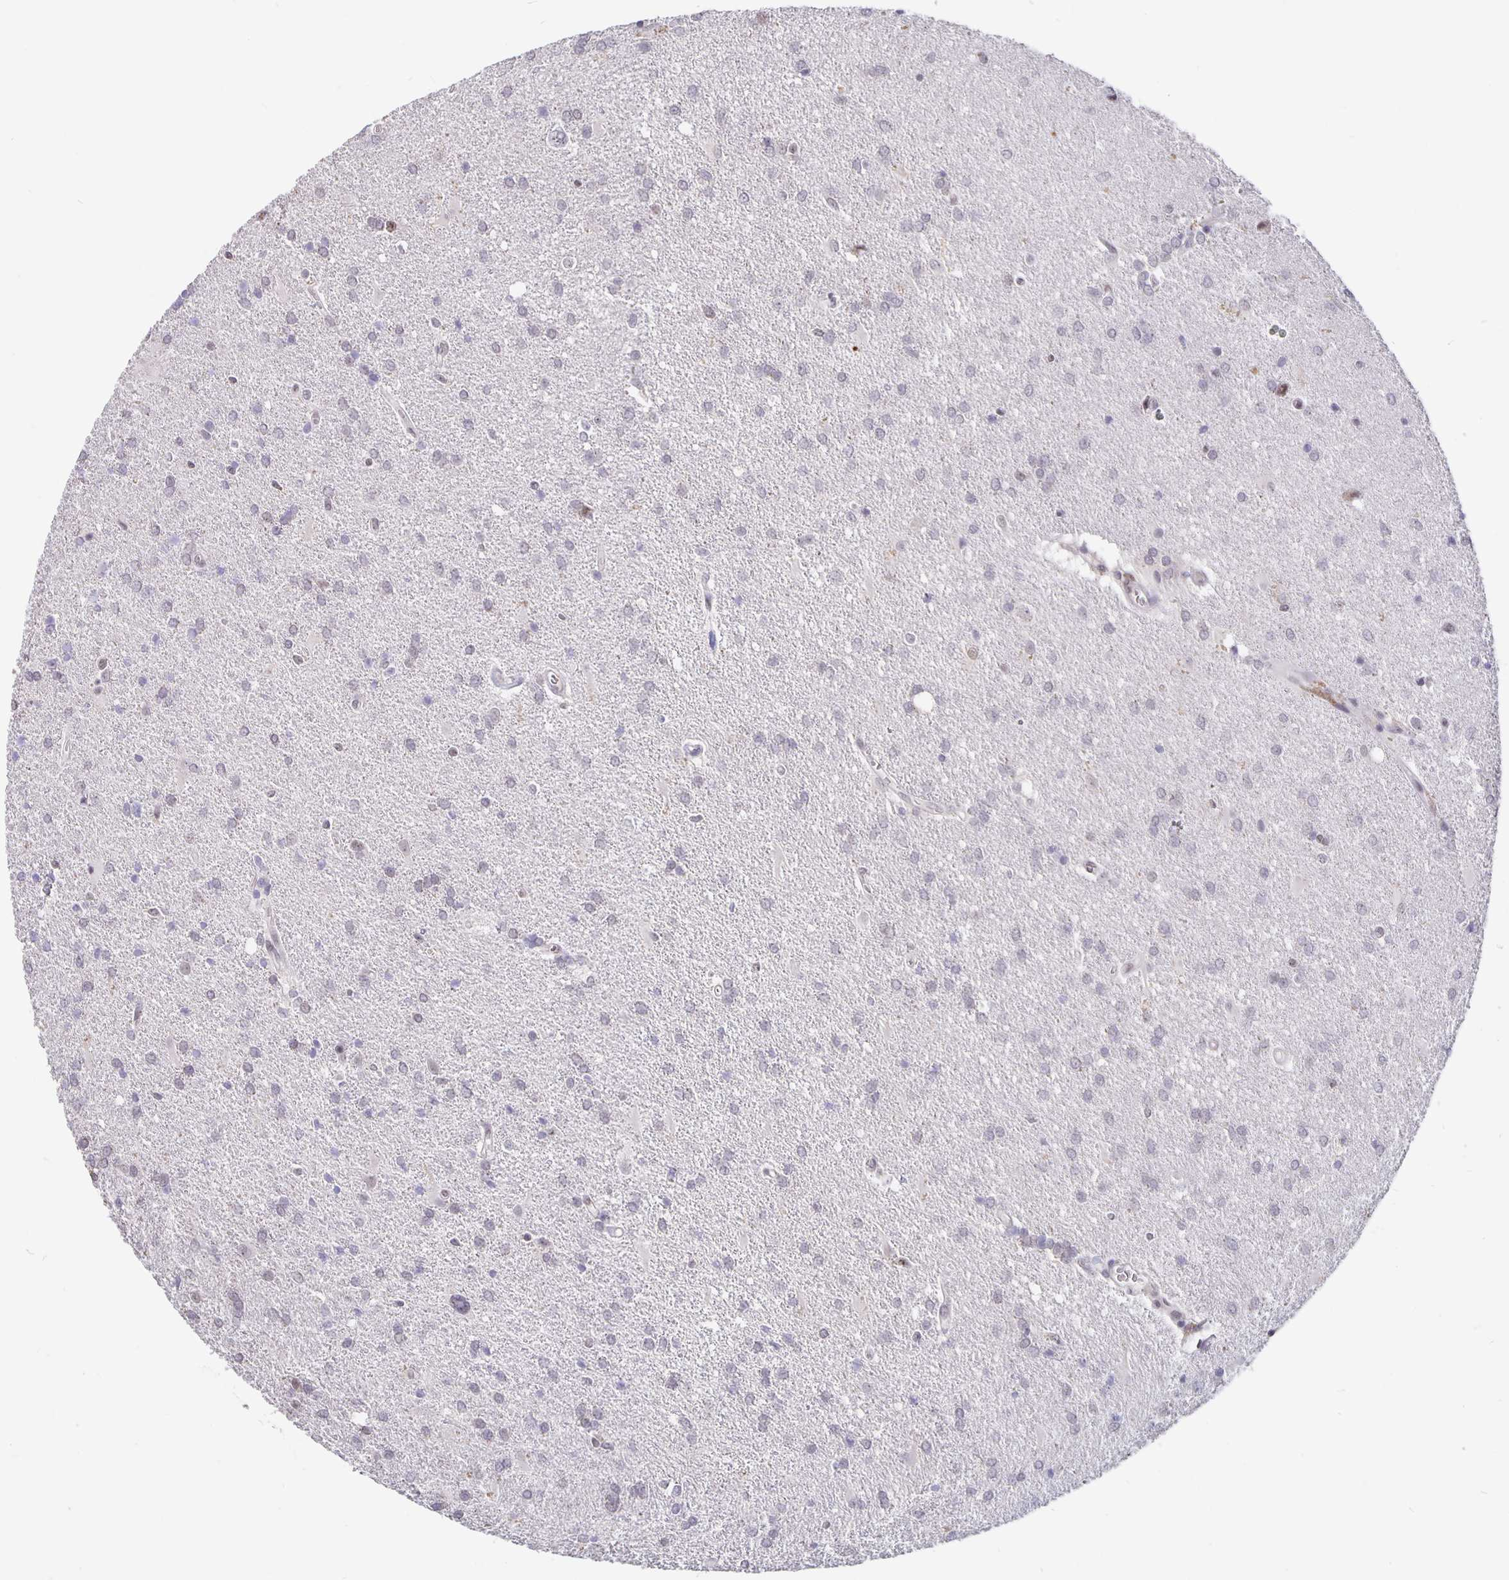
{"staining": {"intensity": "negative", "quantity": "none", "location": "none"}, "tissue": "glioma", "cell_type": "Tumor cells", "image_type": "cancer", "snomed": [{"axis": "morphology", "description": "Glioma, malignant, Low grade"}, {"axis": "topography", "description": "Brain"}], "caption": "Protein analysis of glioma shows no significant staining in tumor cells. (Immunohistochemistry, brightfield microscopy, high magnification).", "gene": "ZNF691", "patient": {"sex": "male", "age": 66}}